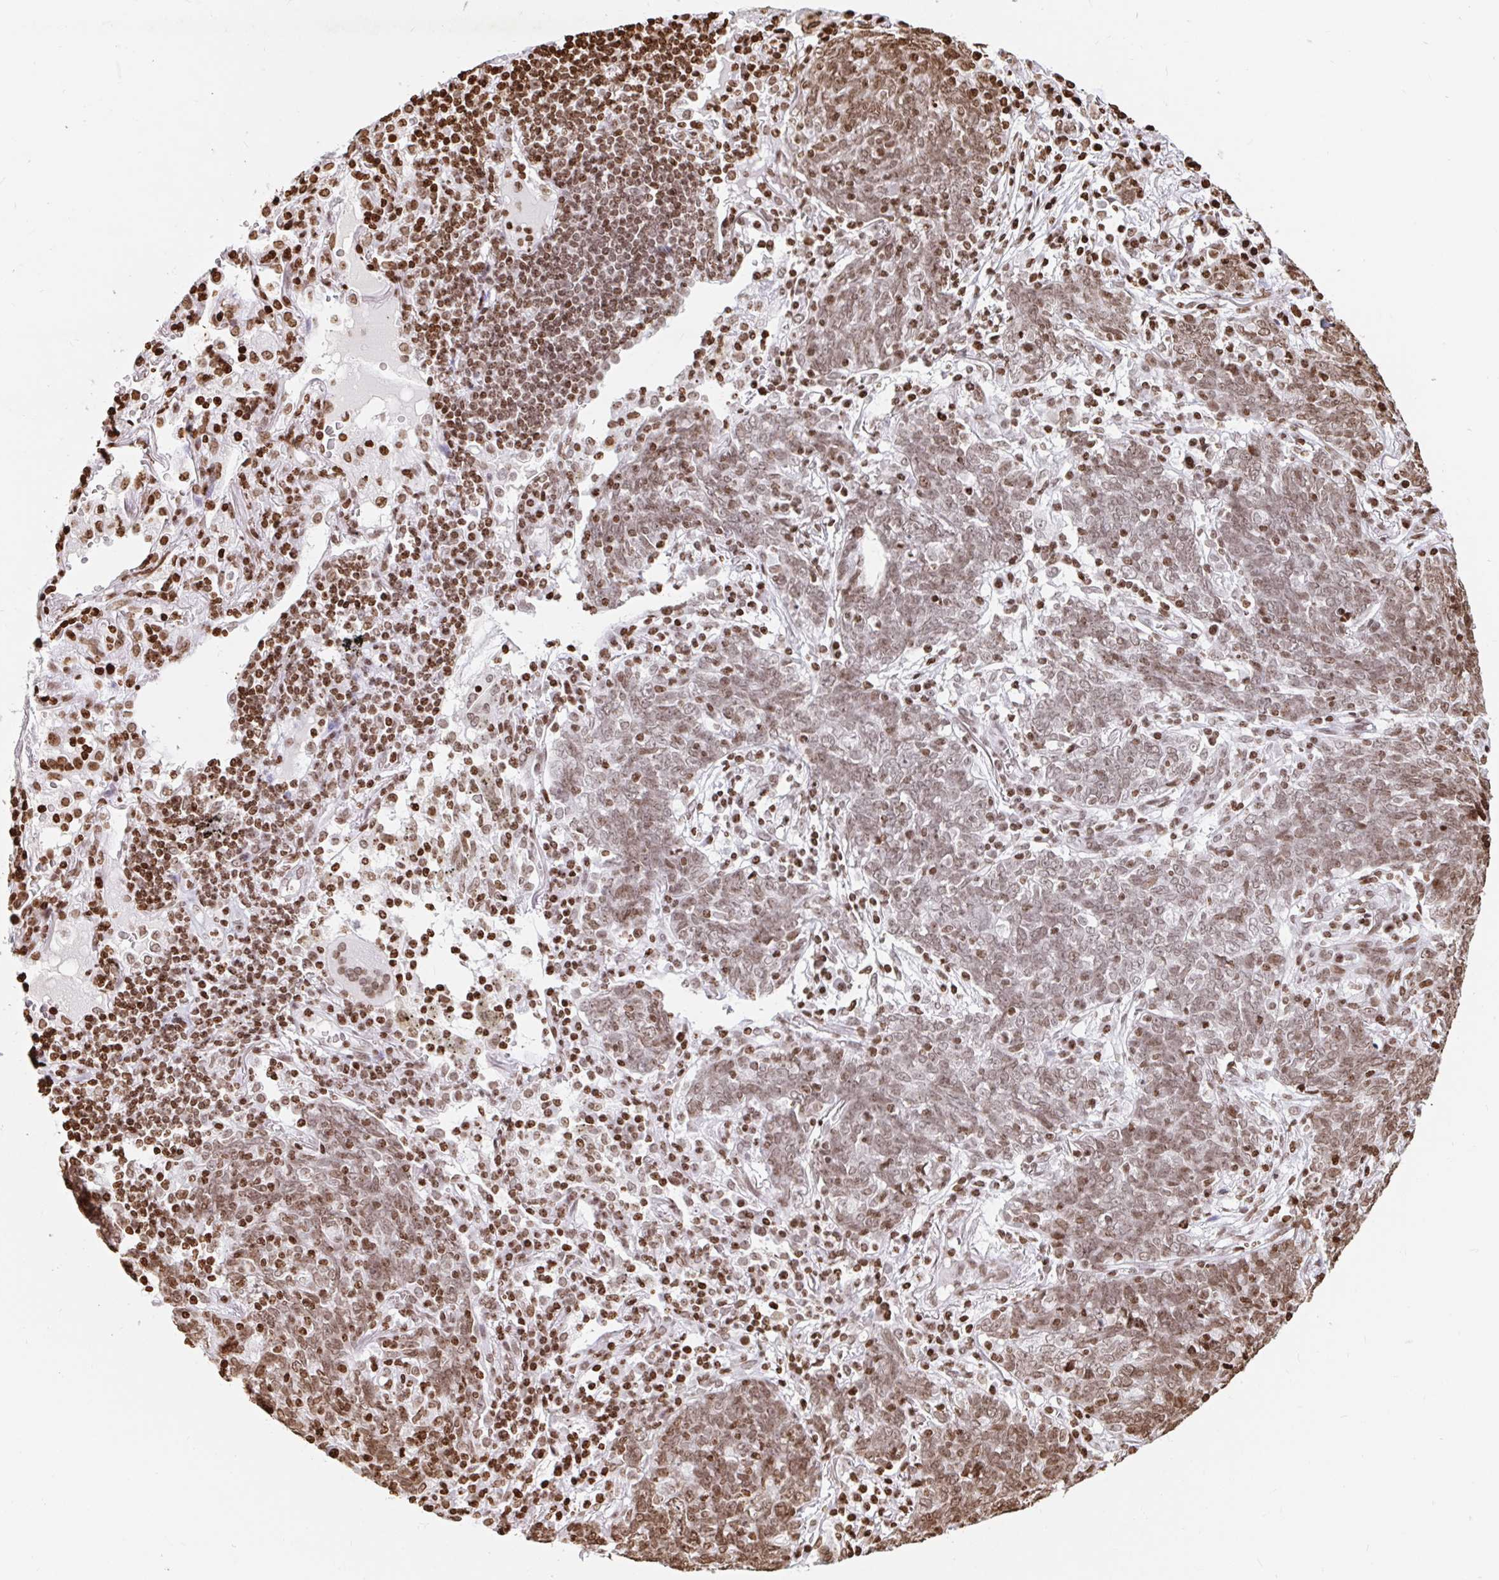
{"staining": {"intensity": "moderate", "quantity": ">75%", "location": "nuclear"}, "tissue": "lung cancer", "cell_type": "Tumor cells", "image_type": "cancer", "snomed": [{"axis": "morphology", "description": "Squamous cell carcinoma, NOS"}, {"axis": "topography", "description": "Lung"}], "caption": "Lung squamous cell carcinoma stained for a protein (brown) reveals moderate nuclear positive positivity in about >75% of tumor cells.", "gene": "H2BC5", "patient": {"sex": "female", "age": 72}}